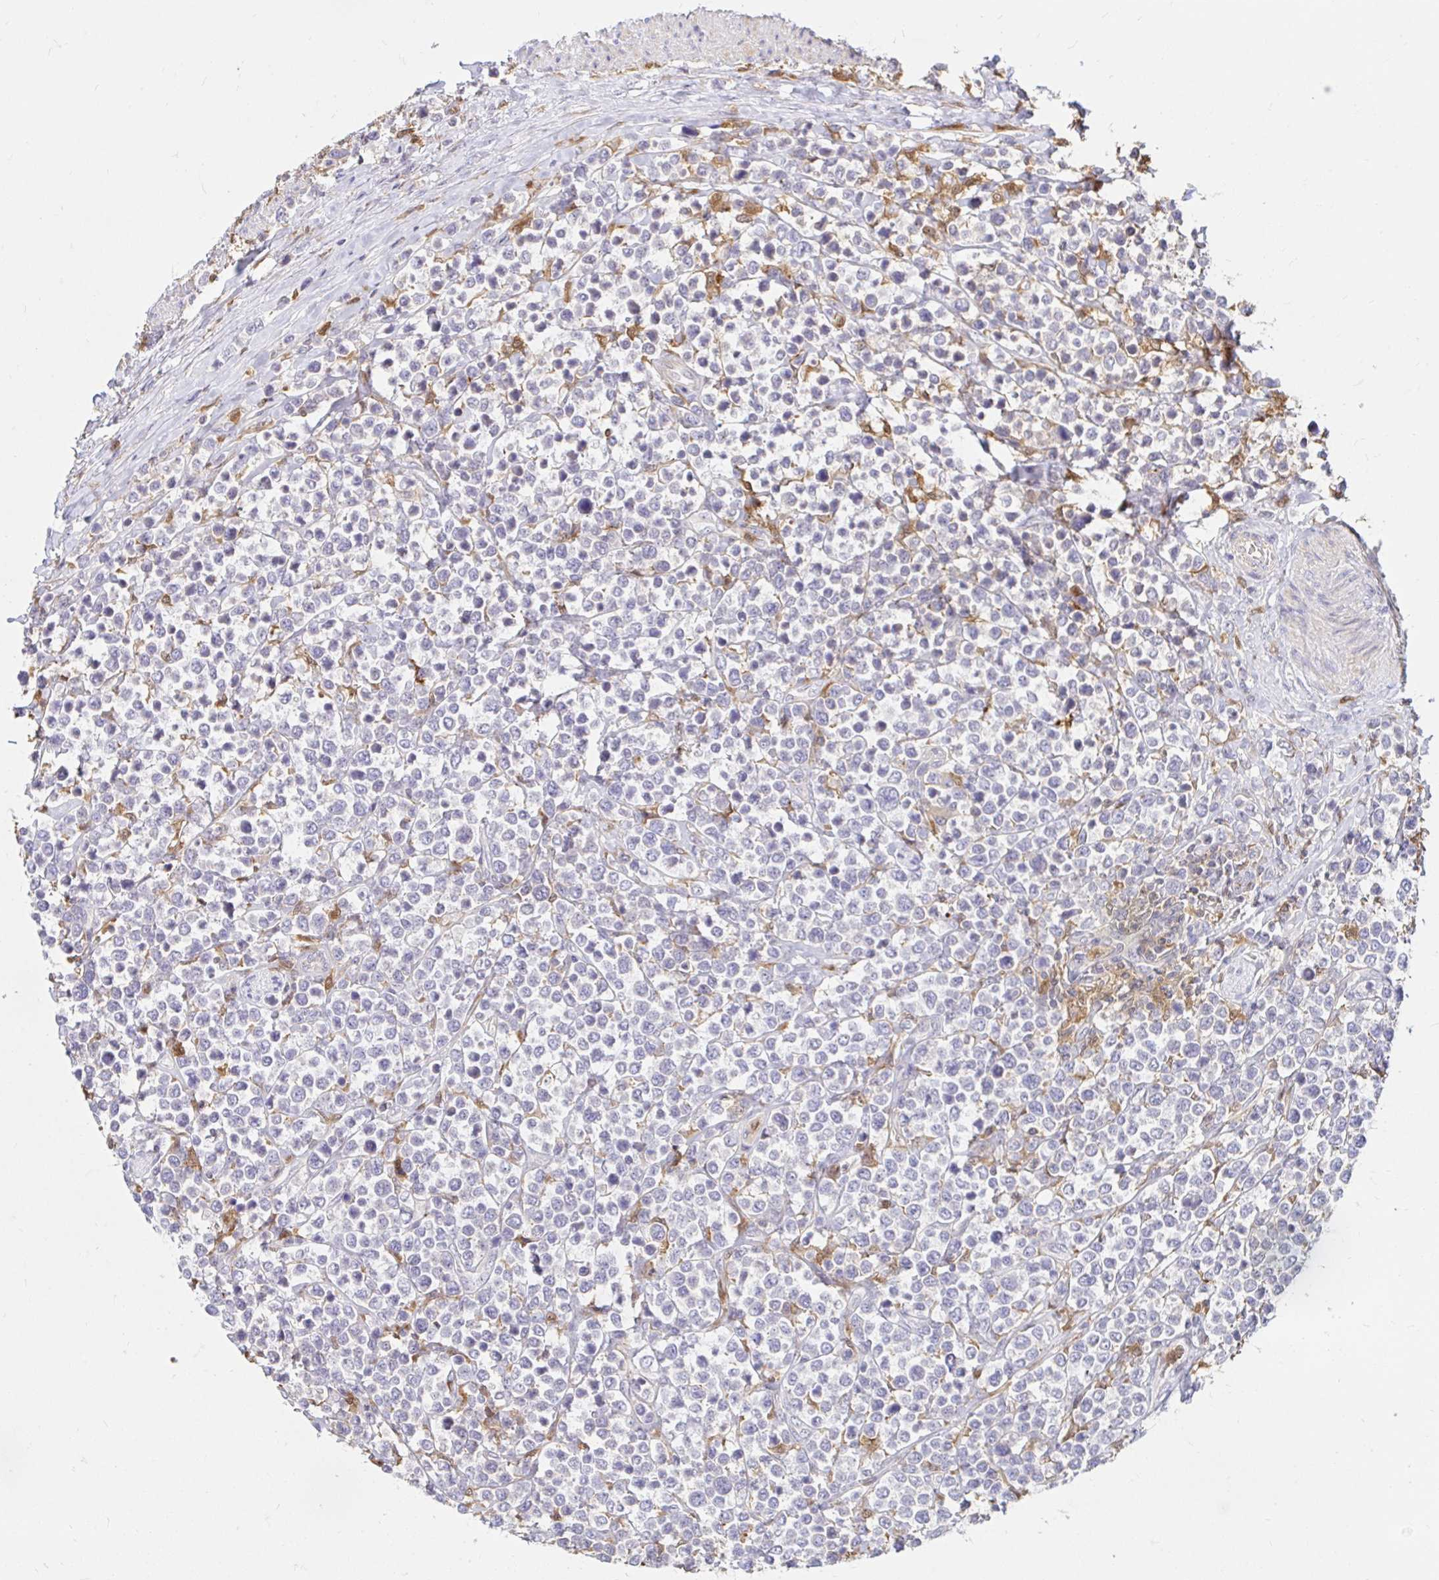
{"staining": {"intensity": "negative", "quantity": "none", "location": "none"}, "tissue": "lymphoma", "cell_type": "Tumor cells", "image_type": "cancer", "snomed": [{"axis": "morphology", "description": "Malignant lymphoma, non-Hodgkin's type, High grade"}, {"axis": "topography", "description": "Soft tissue"}], "caption": "Immunohistochemistry (IHC) micrograph of human lymphoma stained for a protein (brown), which demonstrates no positivity in tumor cells.", "gene": "PYCARD", "patient": {"sex": "female", "age": 56}}